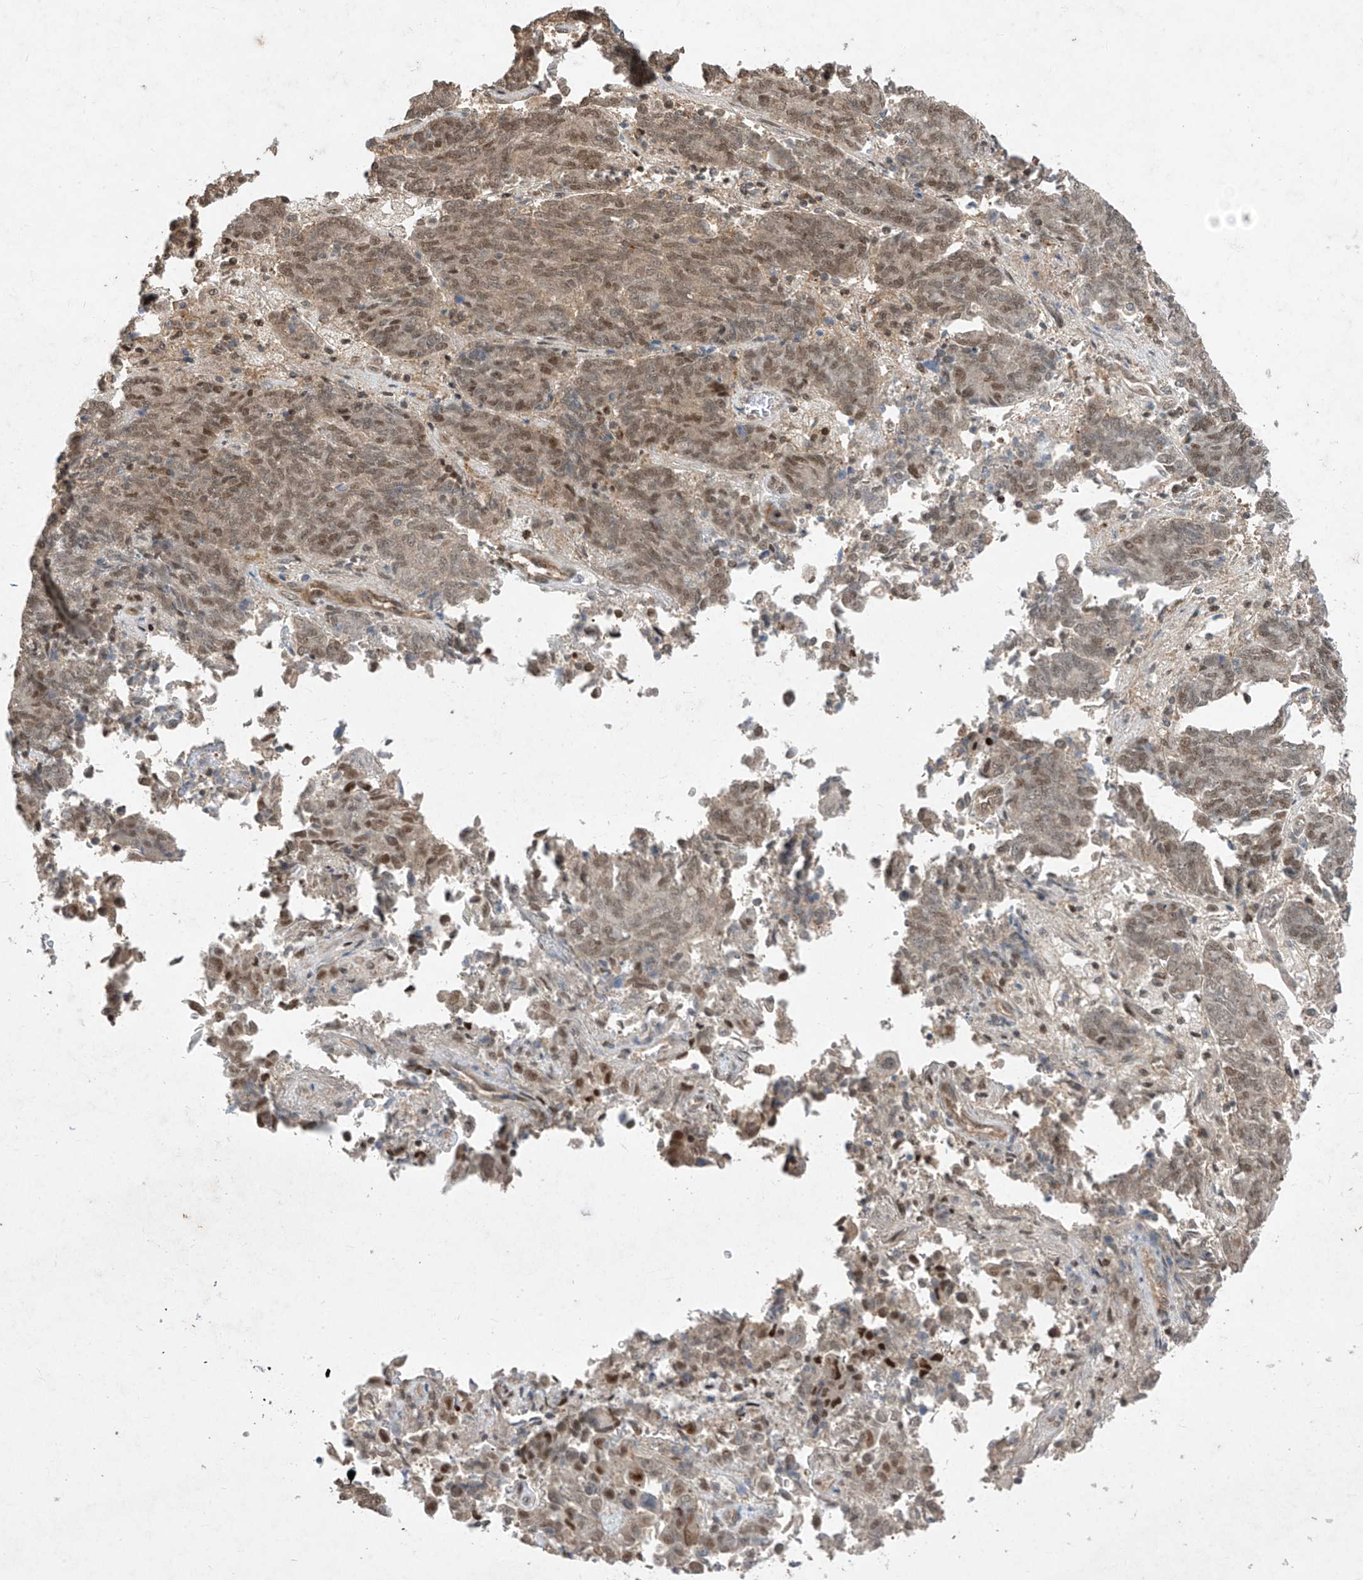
{"staining": {"intensity": "moderate", "quantity": "25%-75%", "location": "nuclear"}, "tissue": "endometrial cancer", "cell_type": "Tumor cells", "image_type": "cancer", "snomed": [{"axis": "morphology", "description": "Adenocarcinoma, NOS"}, {"axis": "topography", "description": "Endometrium"}], "caption": "Adenocarcinoma (endometrial) stained with immunohistochemistry shows moderate nuclear positivity in about 25%-75% of tumor cells.", "gene": "ZNF358", "patient": {"sex": "female", "age": 80}}